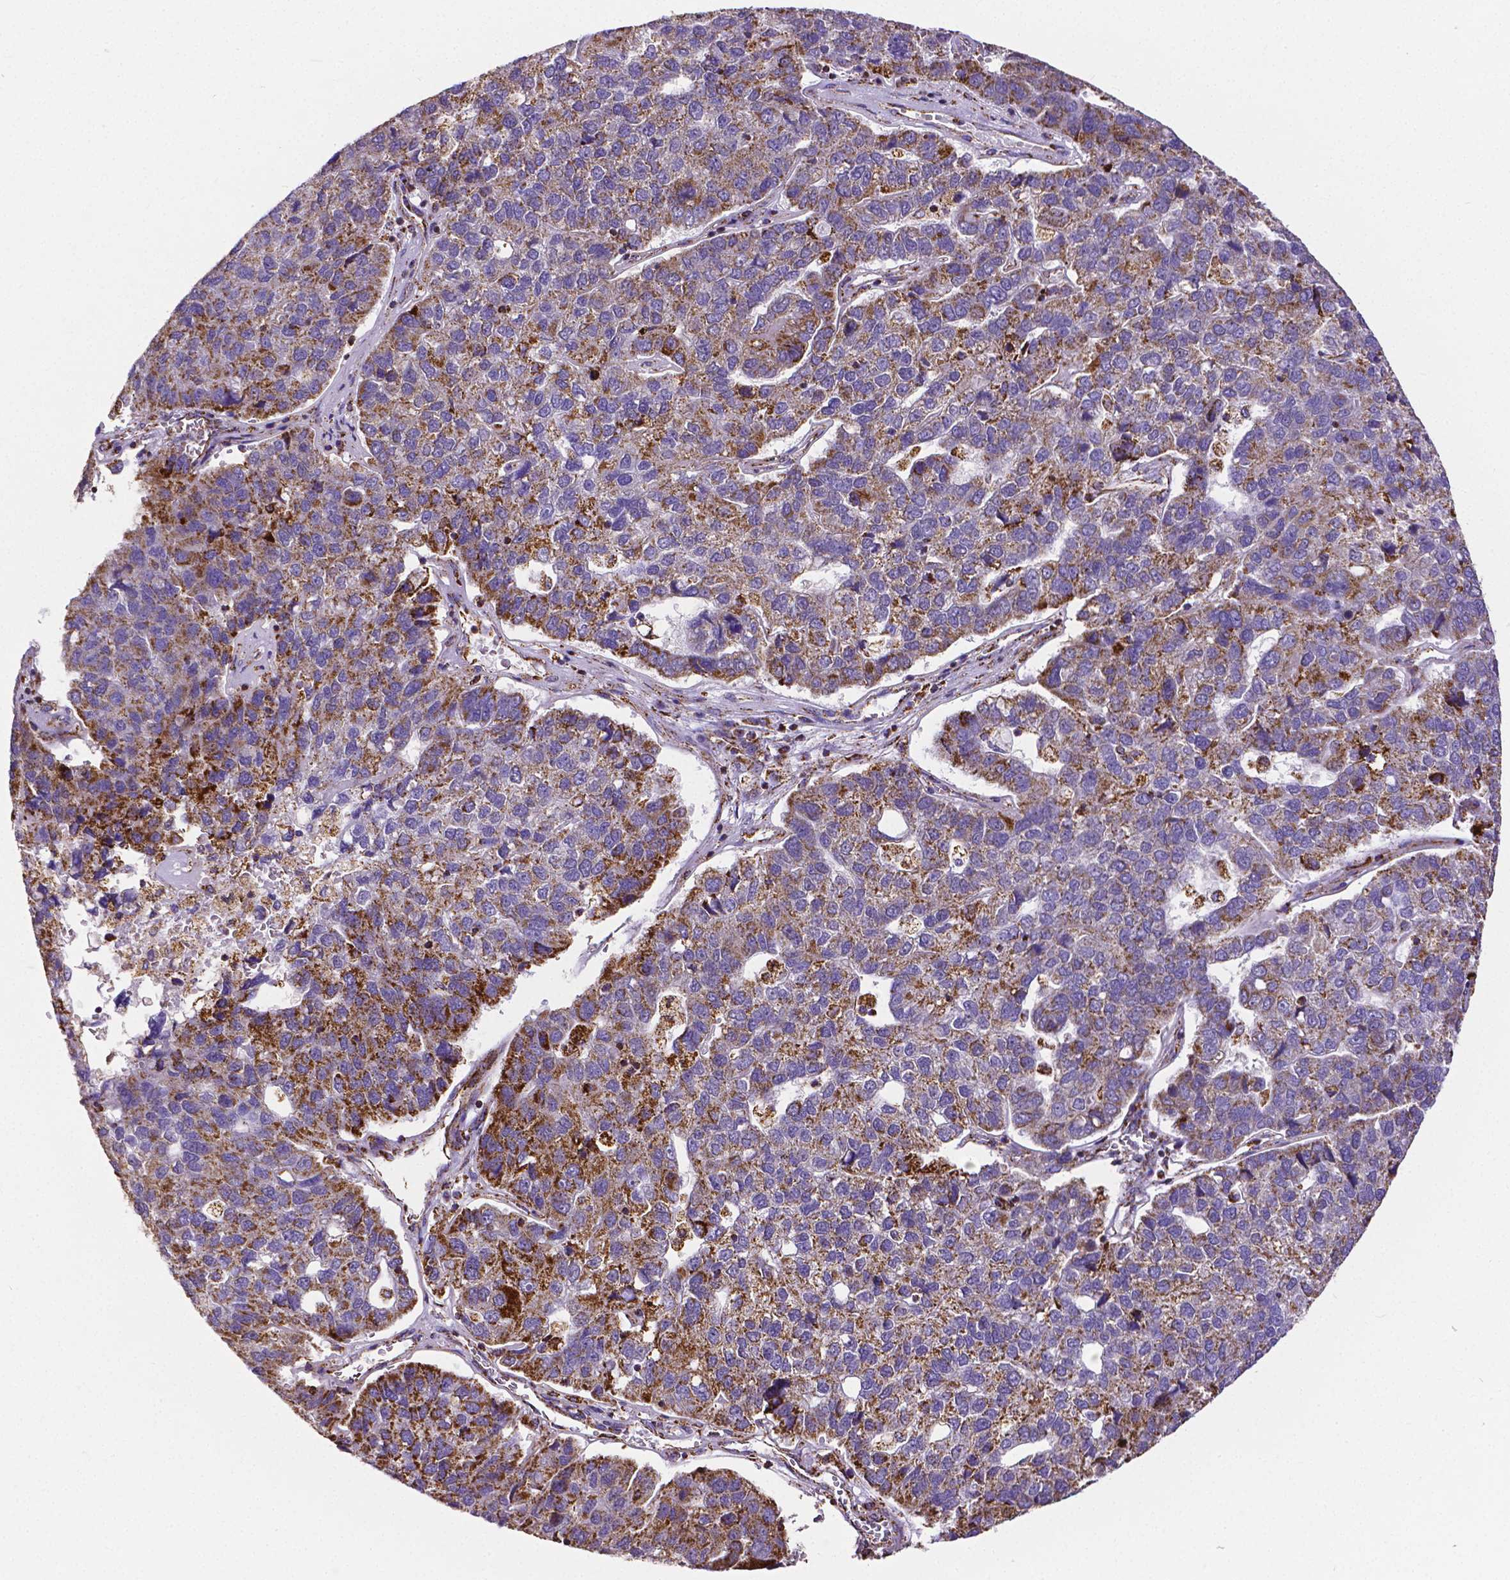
{"staining": {"intensity": "strong", "quantity": "25%-75%", "location": "cytoplasmic/membranous"}, "tissue": "pancreatic cancer", "cell_type": "Tumor cells", "image_type": "cancer", "snomed": [{"axis": "morphology", "description": "Adenocarcinoma, NOS"}, {"axis": "topography", "description": "Pancreas"}], "caption": "Immunohistochemistry of adenocarcinoma (pancreatic) demonstrates high levels of strong cytoplasmic/membranous staining in about 25%-75% of tumor cells.", "gene": "MACC1", "patient": {"sex": "female", "age": 61}}